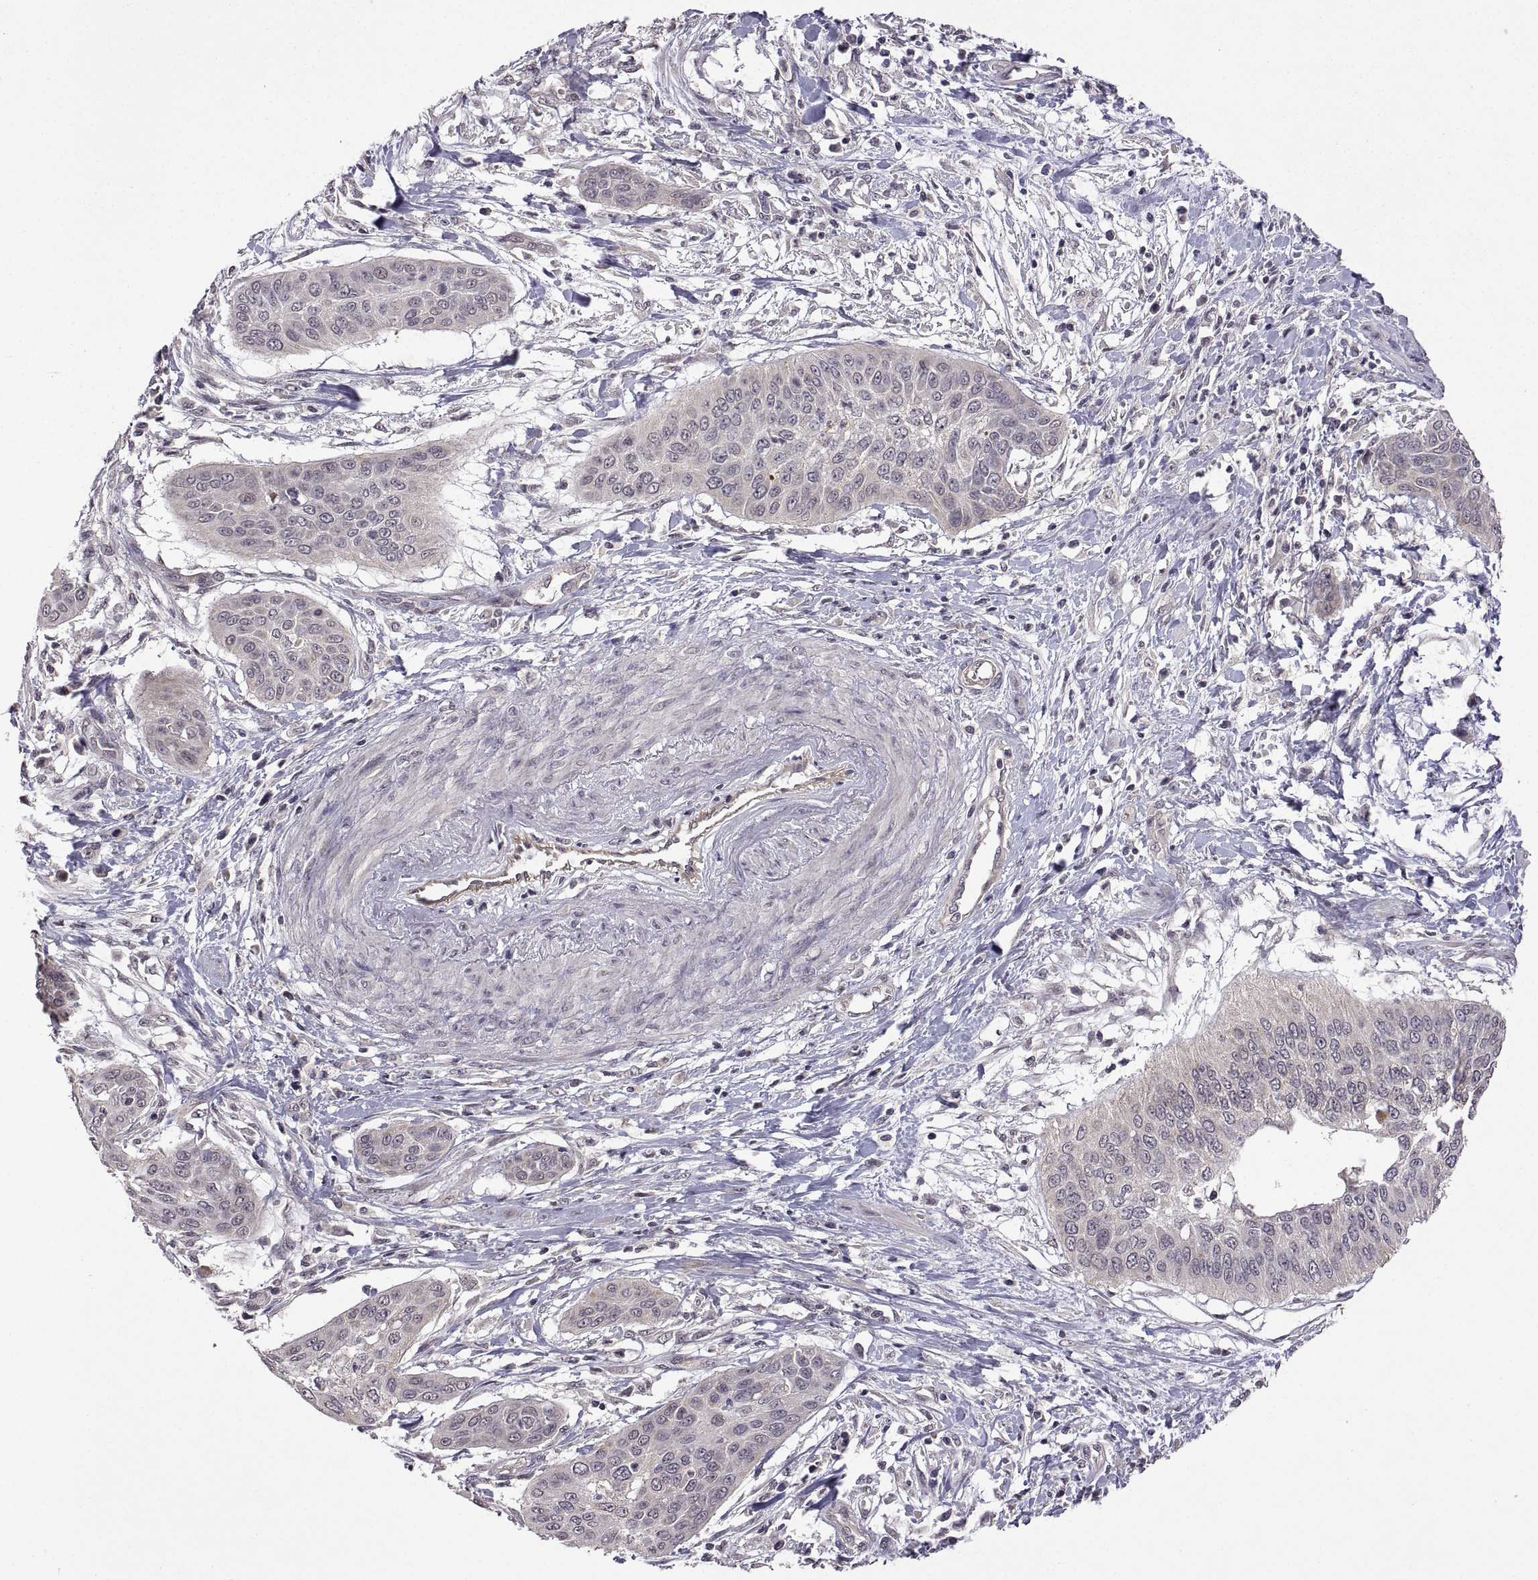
{"staining": {"intensity": "negative", "quantity": "none", "location": "none"}, "tissue": "cervical cancer", "cell_type": "Tumor cells", "image_type": "cancer", "snomed": [{"axis": "morphology", "description": "Squamous cell carcinoma, NOS"}, {"axis": "topography", "description": "Cervix"}], "caption": "Immunohistochemistry photomicrograph of human cervical cancer (squamous cell carcinoma) stained for a protein (brown), which shows no positivity in tumor cells.", "gene": "LAMA1", "patient": {"sex": "female", "age": 39}}